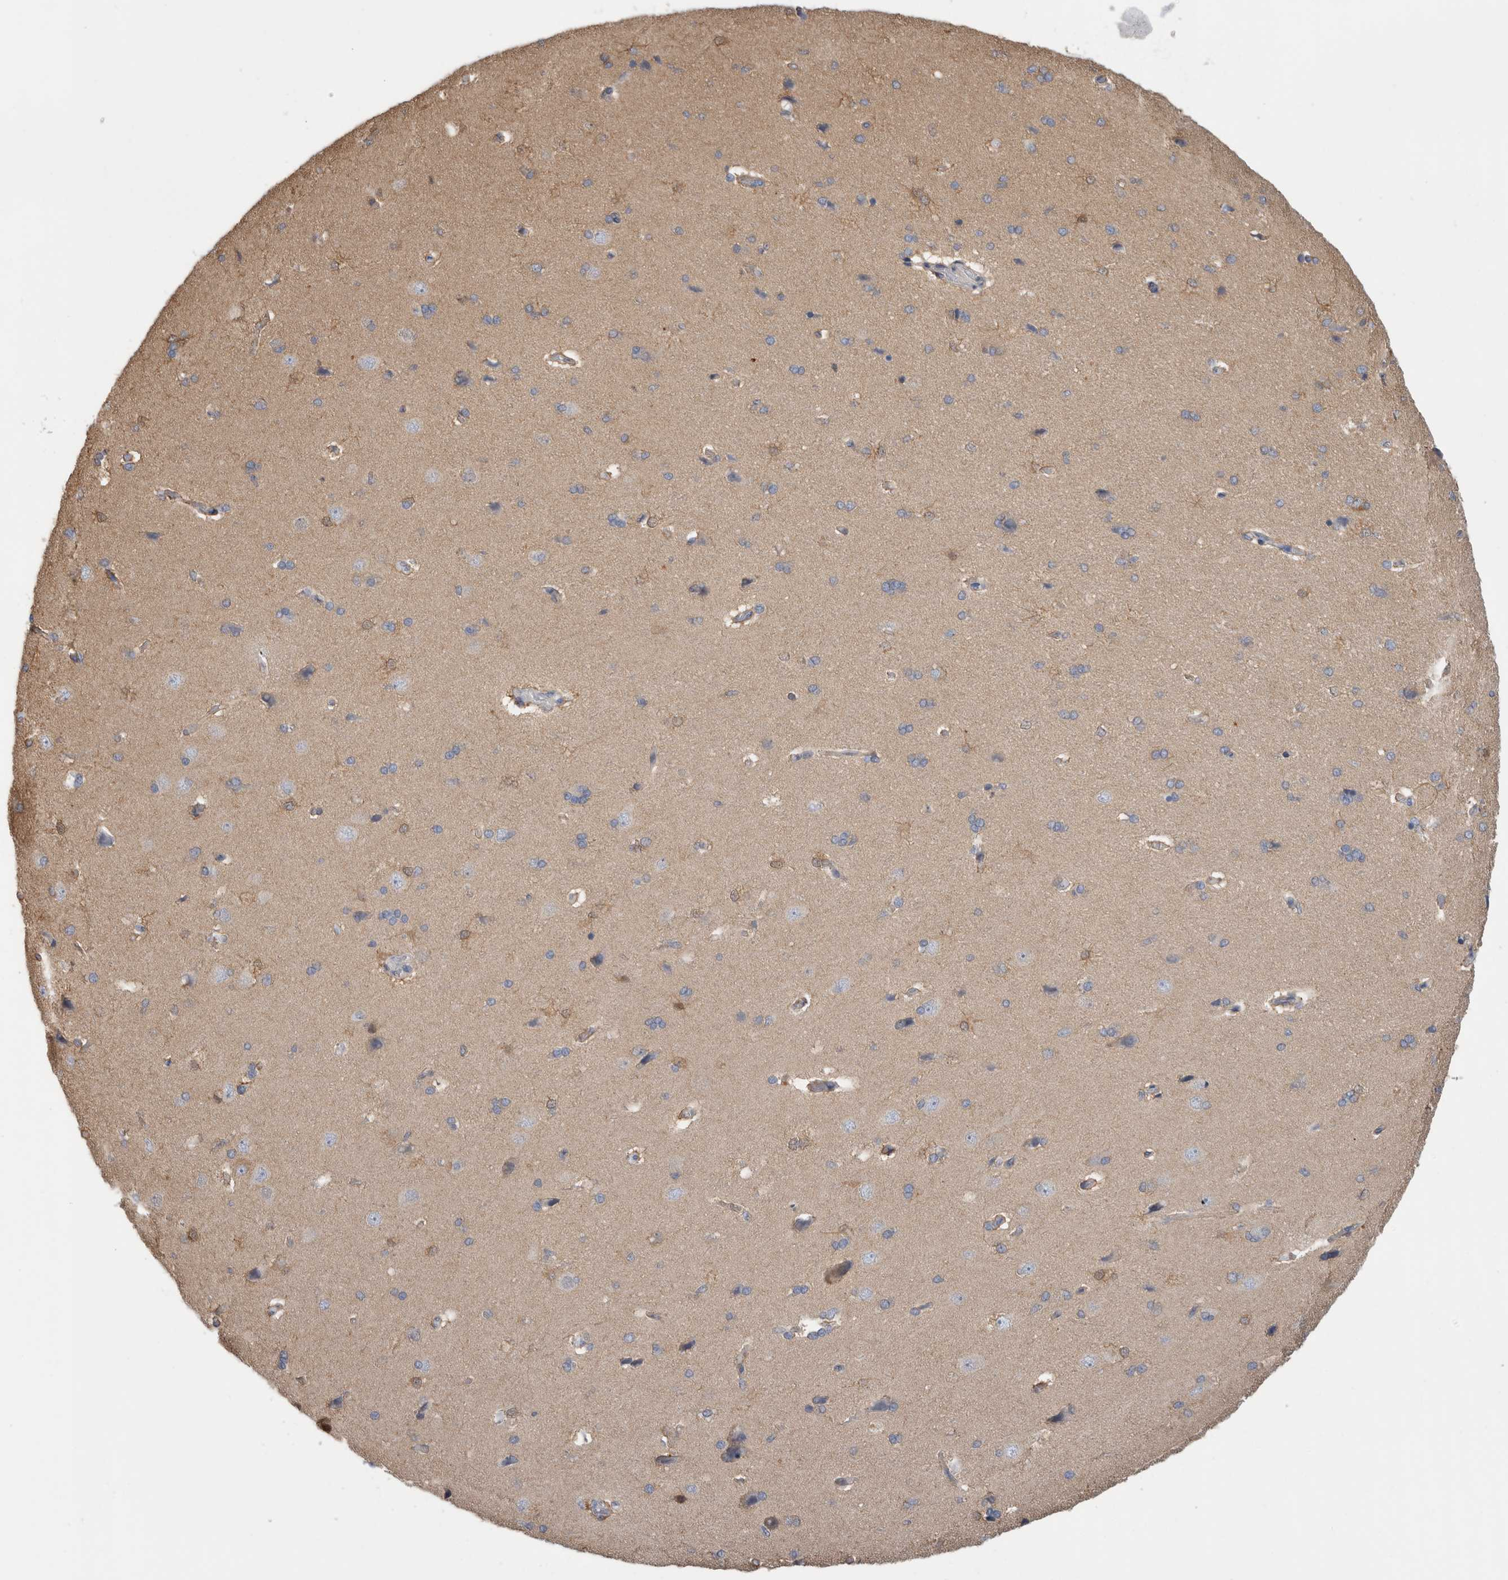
{"staining": {"intensity": "negative", "quantity": "none", "location": "none"}, "tissue": "cerebral cortex", "cell_type": "Endothelial cells", "image_type": "normal", "snomed": [{"axis": "morphology", "description": "Normal tissue, NOS"}, {"axis": "topography", "description": "Cerebral cortex"}], "caption": "IHC photomicrograph of normal cerebral cortex stained for a protein (brown), which shows no positivity in endothelial cells.", "gene": "SCRN1", "patient": {"sex": "male", "age": 62}}